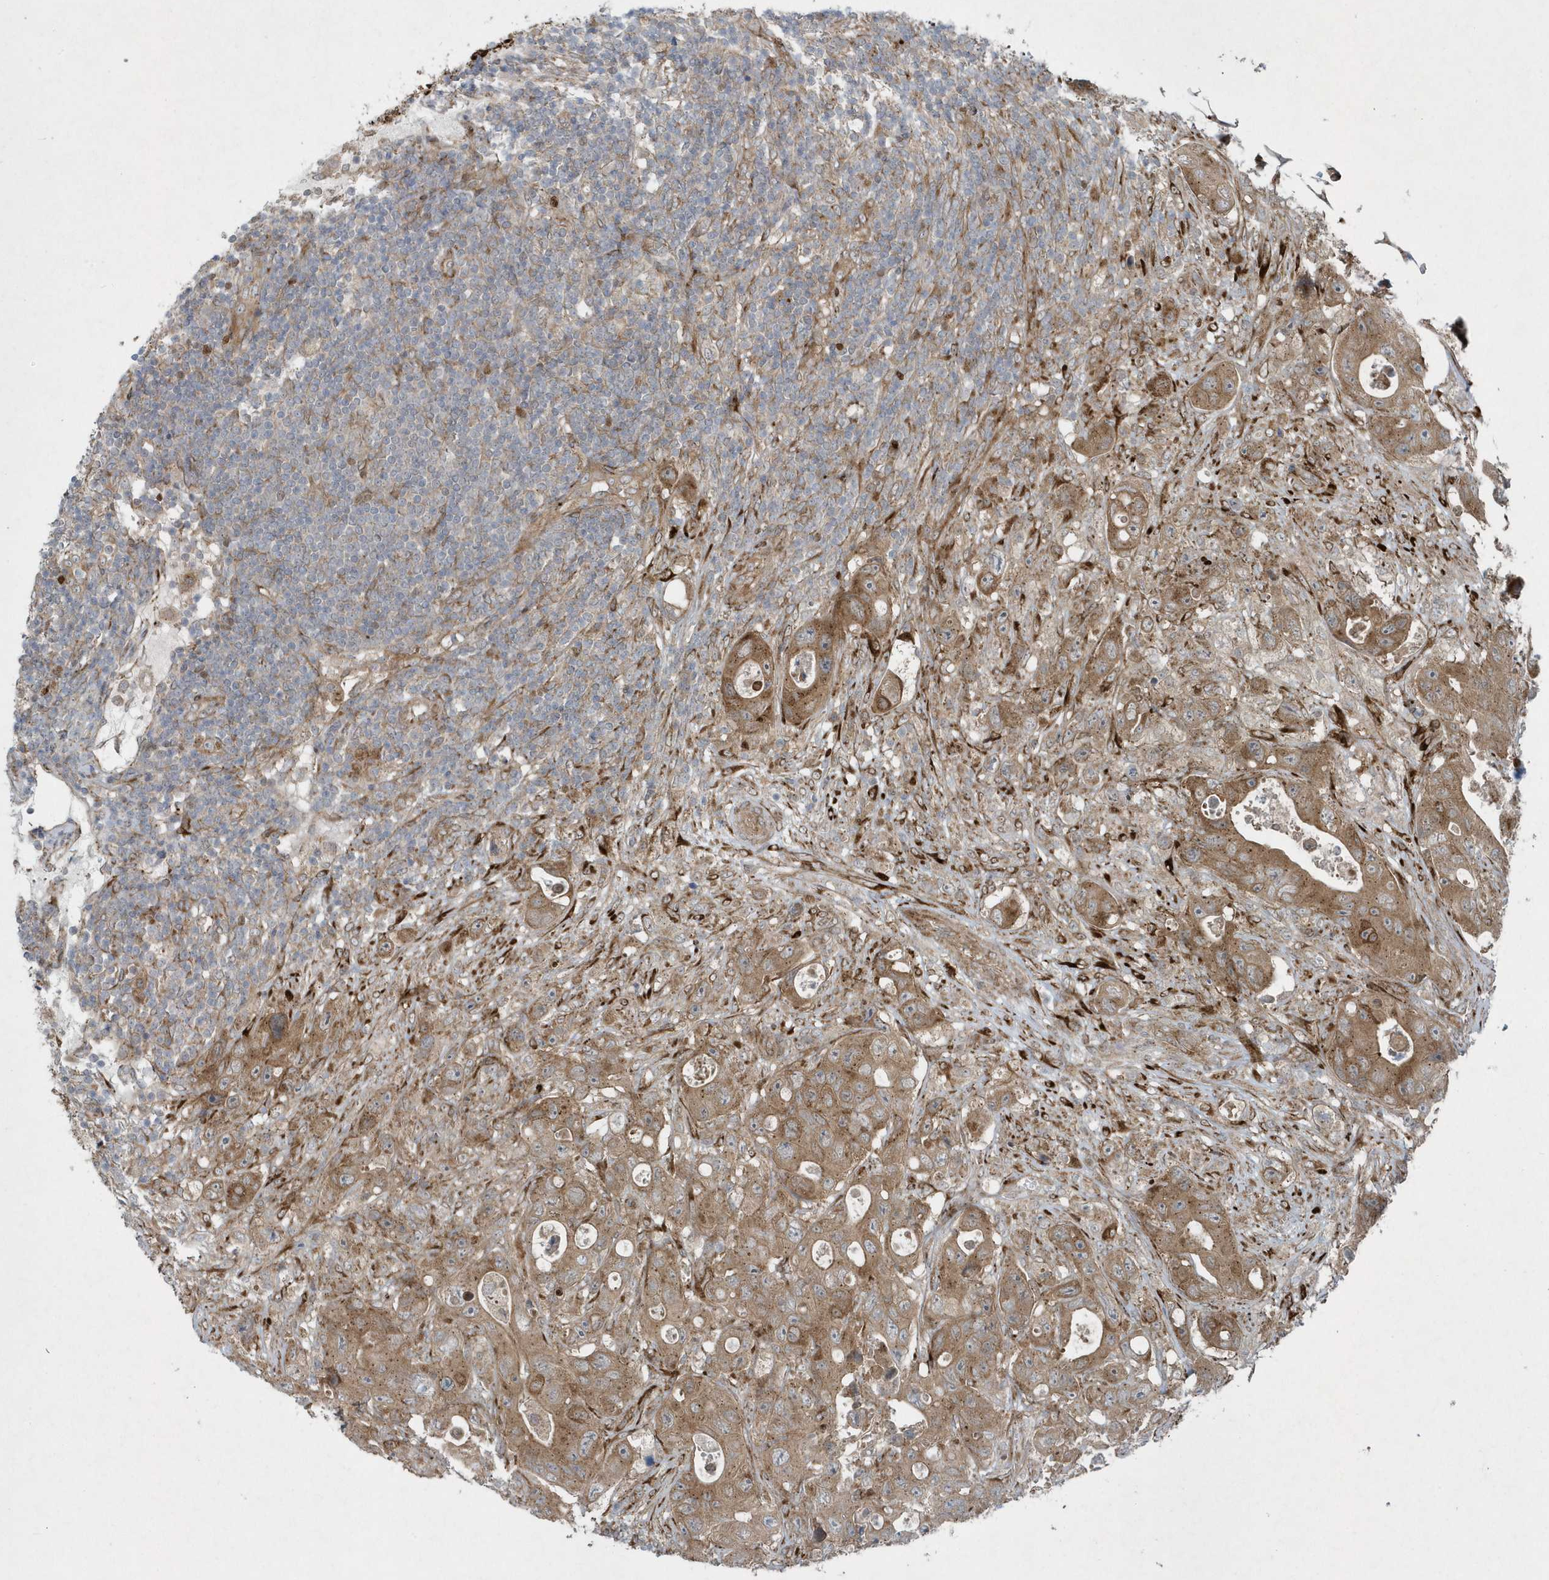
{"staining": {"intensity": "moderate", "quantity": ">75%", "location": "cytoplasmic/membranous"}, "tissue": "colorectal cancer", "cell_type": "Tumor cells", "image_type": "cancer", "snomed": [{"axis": "morphology", "description": "Adenocarcinoma, NOS"}, {"axis": "topography", "description": "Colon"}], "caption": "IHC histopathology image of human adenocarcinoma (colorectal) stained for a protein (brown), which exhibits medium levels of moderate cytoplasmic/membranous staining in approximately >75% of tumor cells.", "gene": "FAM98A", "patient": {"sex": "female", "age": 46}}